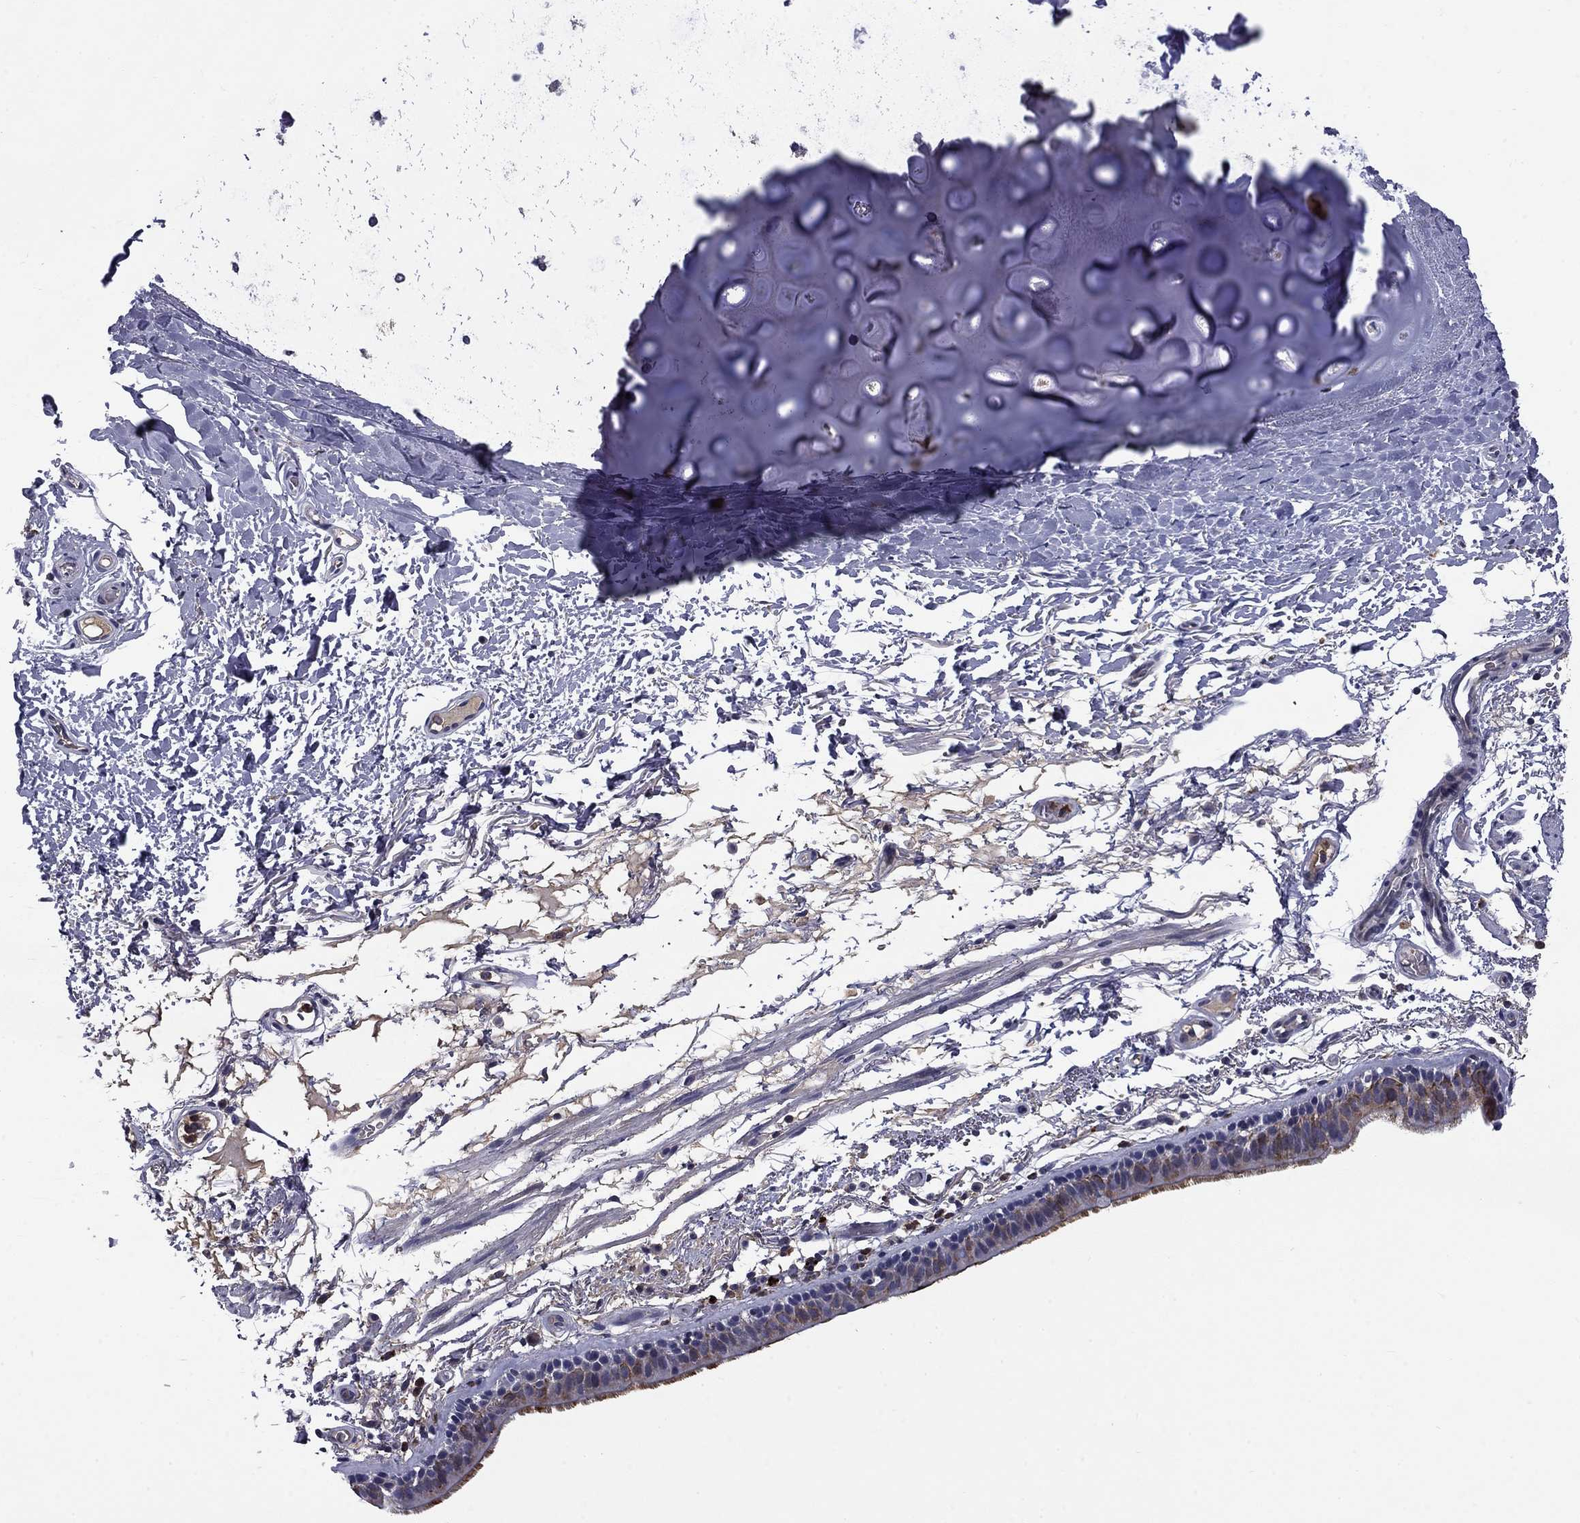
{"staining": {"intensity": "moderate", "quantity": "25%-75%", "location": "cytoplasmic/membranous"}, "tissue": "bronchus", "cell_type": "Respiratory epithelial cells", "image_type": "normal", "snomed": [{"axis": "morphology", "description": "Normal tissue, NOS"}, {"axis": "topography", "description": "Lymph node"}, {"axis": "topography", "description": "Bronchus"}], "caption": "A high-resolution histopathology image shows IHC staining of unremarkable bronchus, which shows moderate cytoplasmic/membranous positivity in about 25%-75% of respiratory epithelial cells.", "gene": "CEACAM7", "patient": {"sex": "female", "age": 70}}